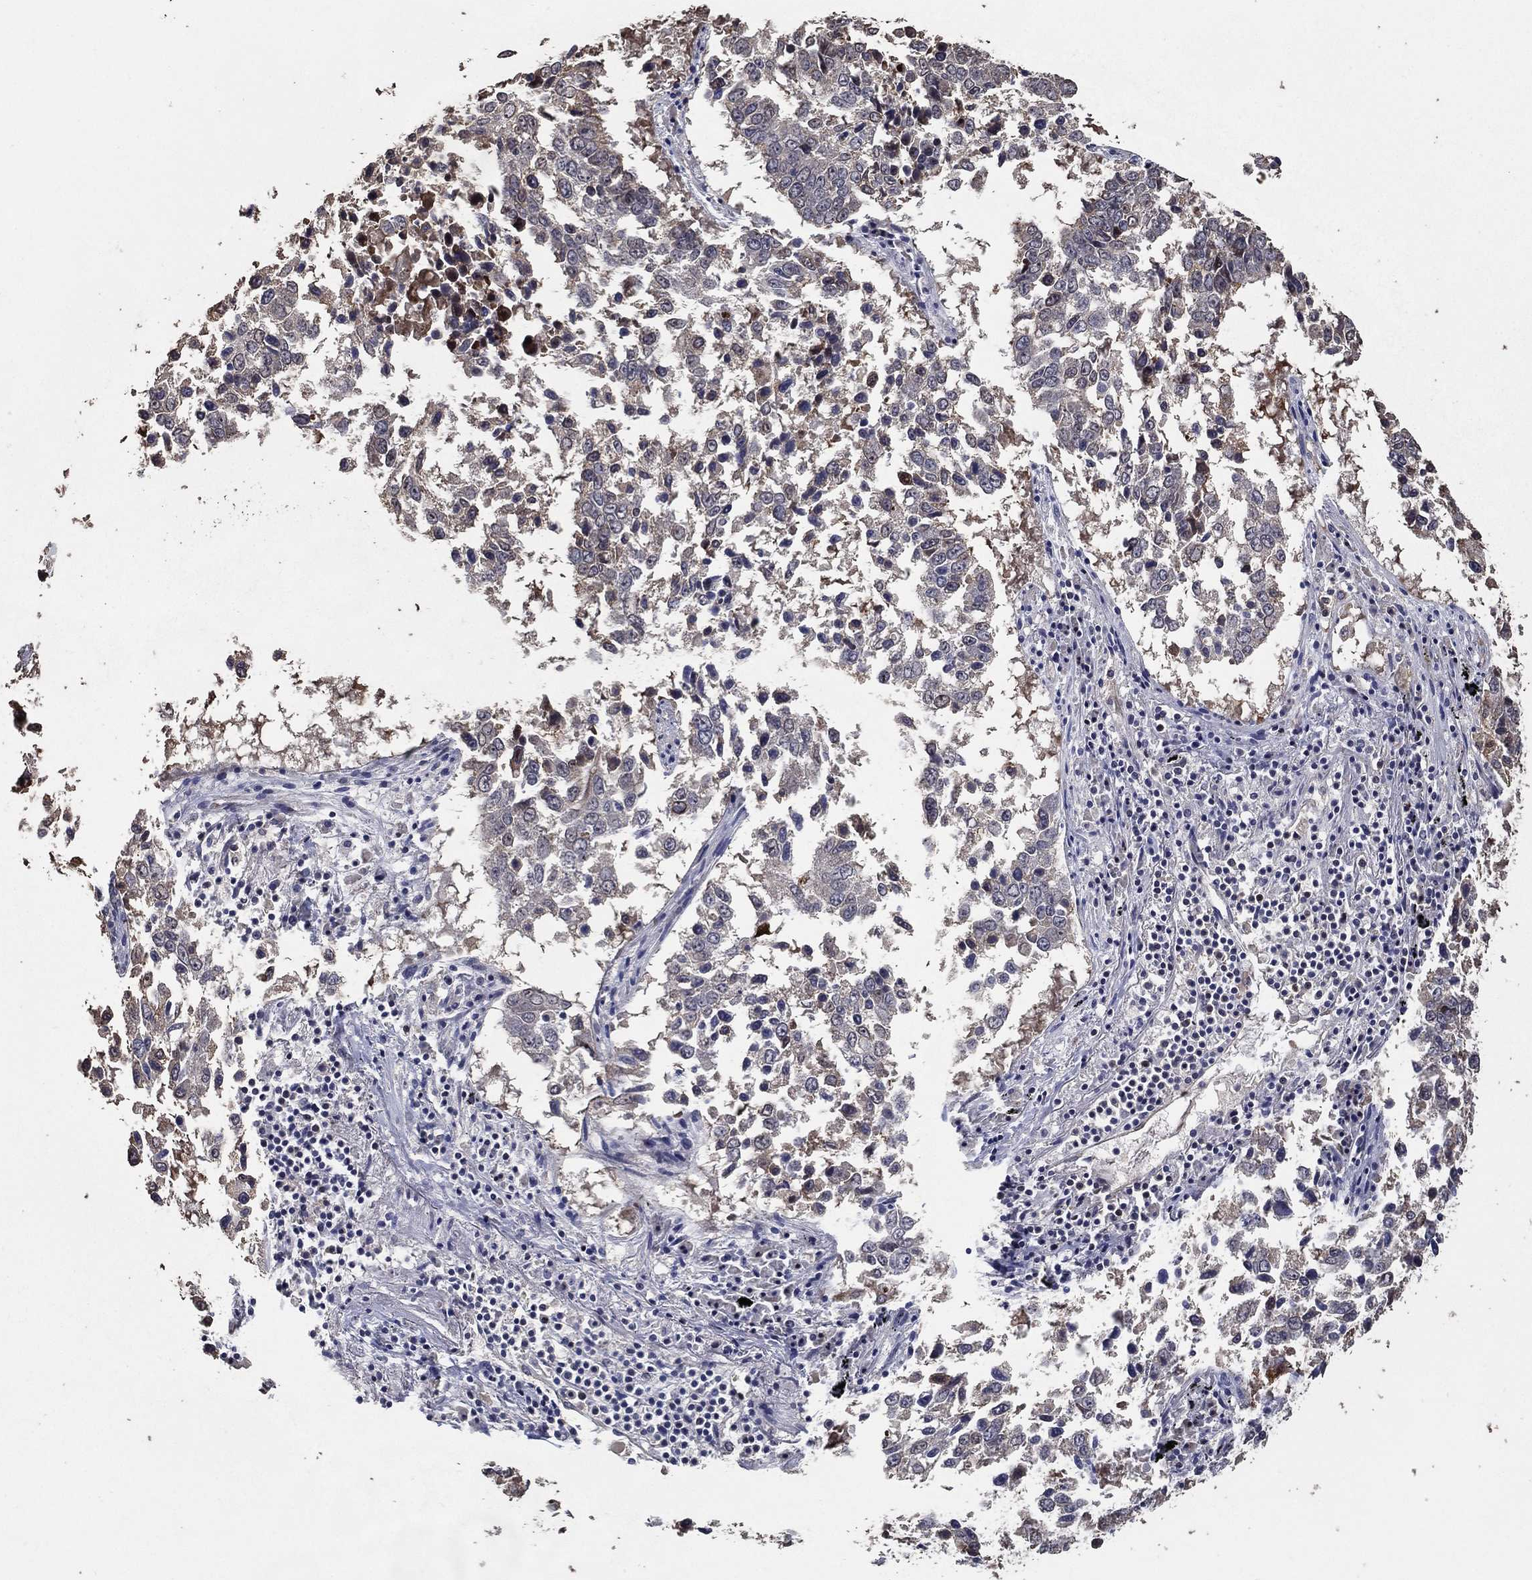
{"staining": {"intensity": "negative", "quantity": "none", "location": "none"}, "tissue": "lung cancer", "cell_type": "Tumor cells", "image_type": "cancer", "snomed": [{"axis": "morphology", "description": "Squamous cell carcinoma, NOS"}, {"axis": "topography", "description": "Lung"}], "caption": "An immunohistochemistry (IHC) image of lung cancer (squamous cell carcinoma) is shown. There is no staining in tumor cells of lung cancer (squamous cell carcinoma).", "gene": "EFNA1", "patient": {"sex": "male", "age": 82}}